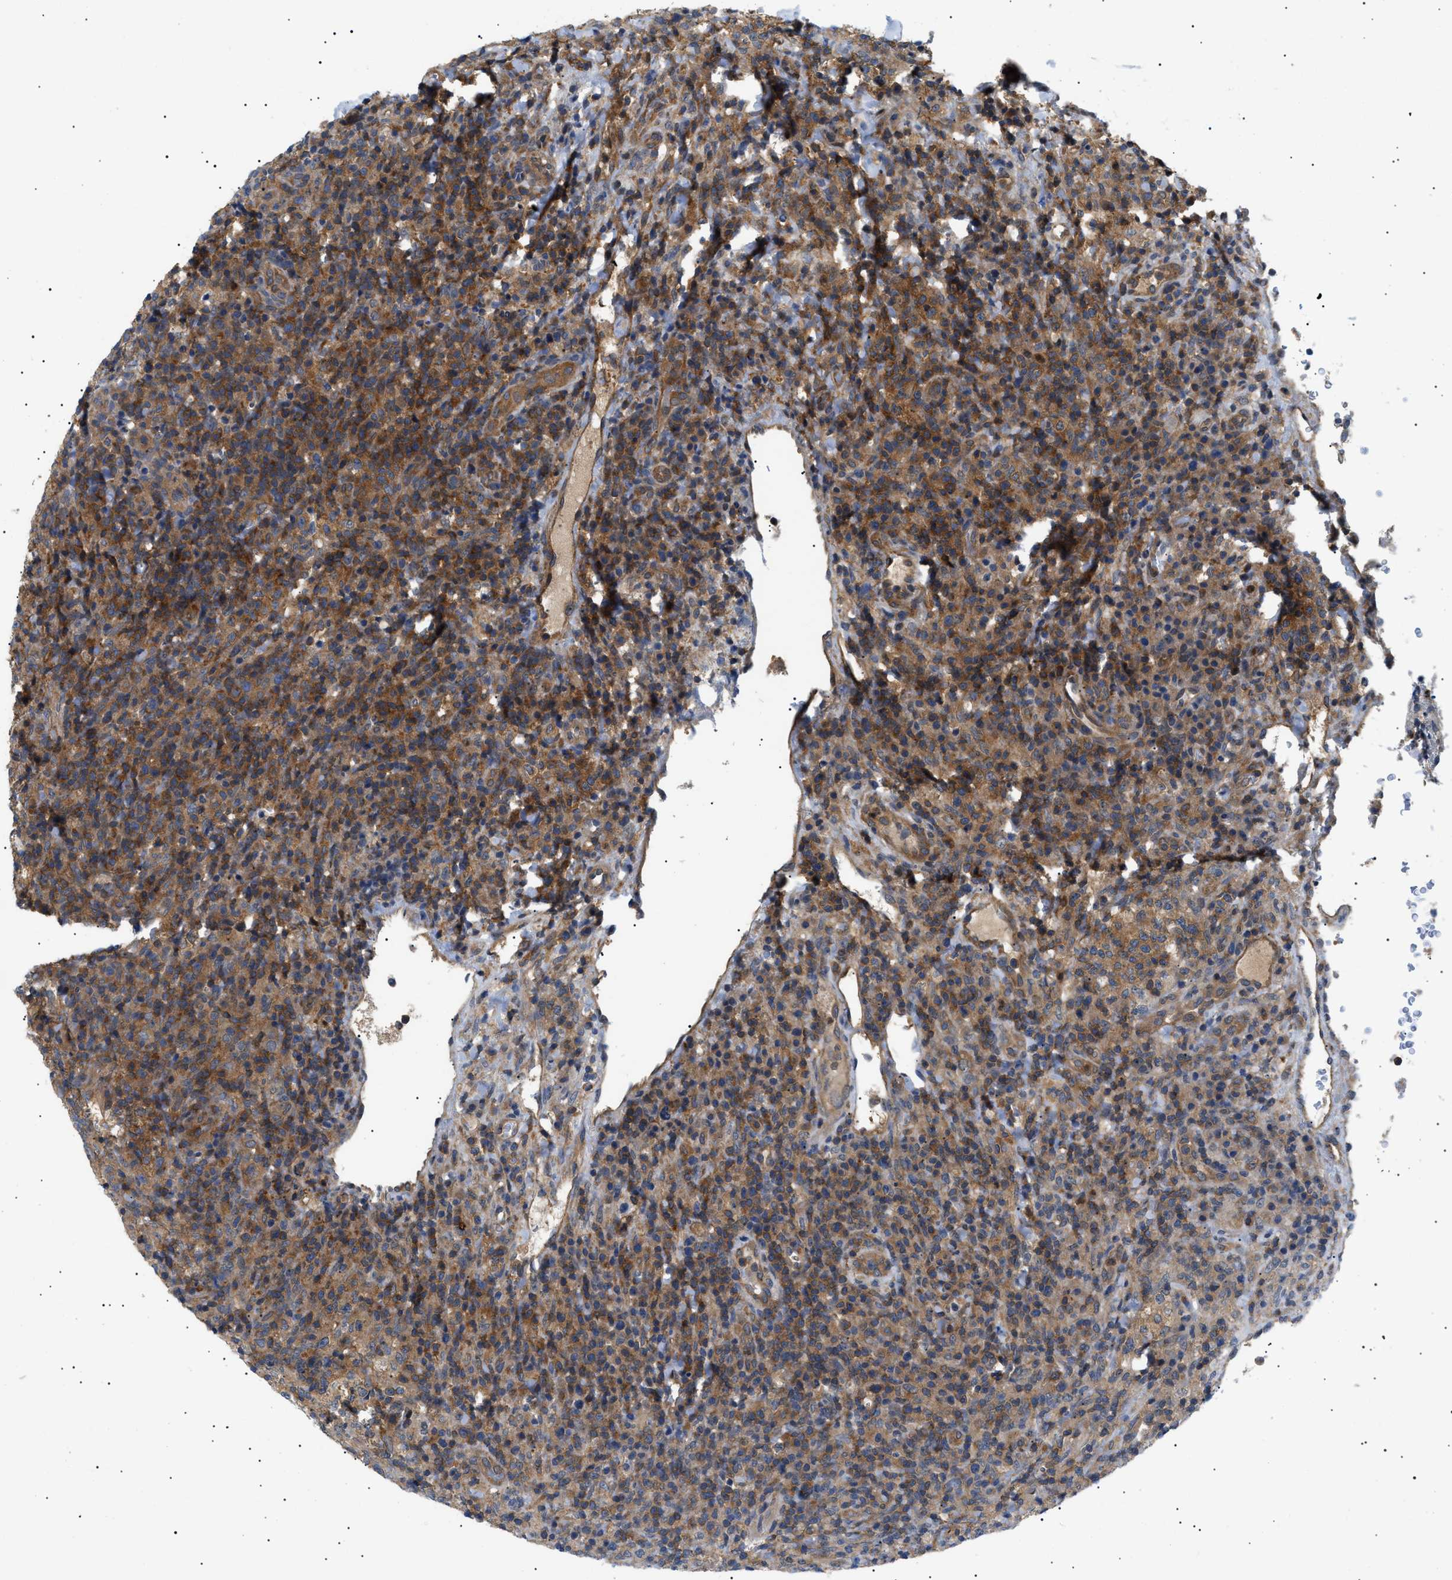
{"staining": {"intensity": "moderate", "quantity": ">75%", "location": "cytoplasmic/membranous"}, "tissue": "lymphoma", "cell_type": "Tumor cells", "image_type": "cancer", "snomed": [{"axis": "morphology", "description": "Malignant lymphoma, non-Hodgkin's type, High grade"}, {"axis": "topography", "description": "Lymph node"}], "caption": "Protein positivity by IHC shows moderate cytoplasmic/membranous staining in about >75% of tumor cells in high-grade malignant lymphoma, non-Hodgkin's type. The staining was performed using DAB (3,3'-diaminobenzidine), with brown indicating positive protein expression. Nuclei are stained blue with hematoxylin.", "gene": "RIPK1", "patient": {"sex": "female", "age": 76}}